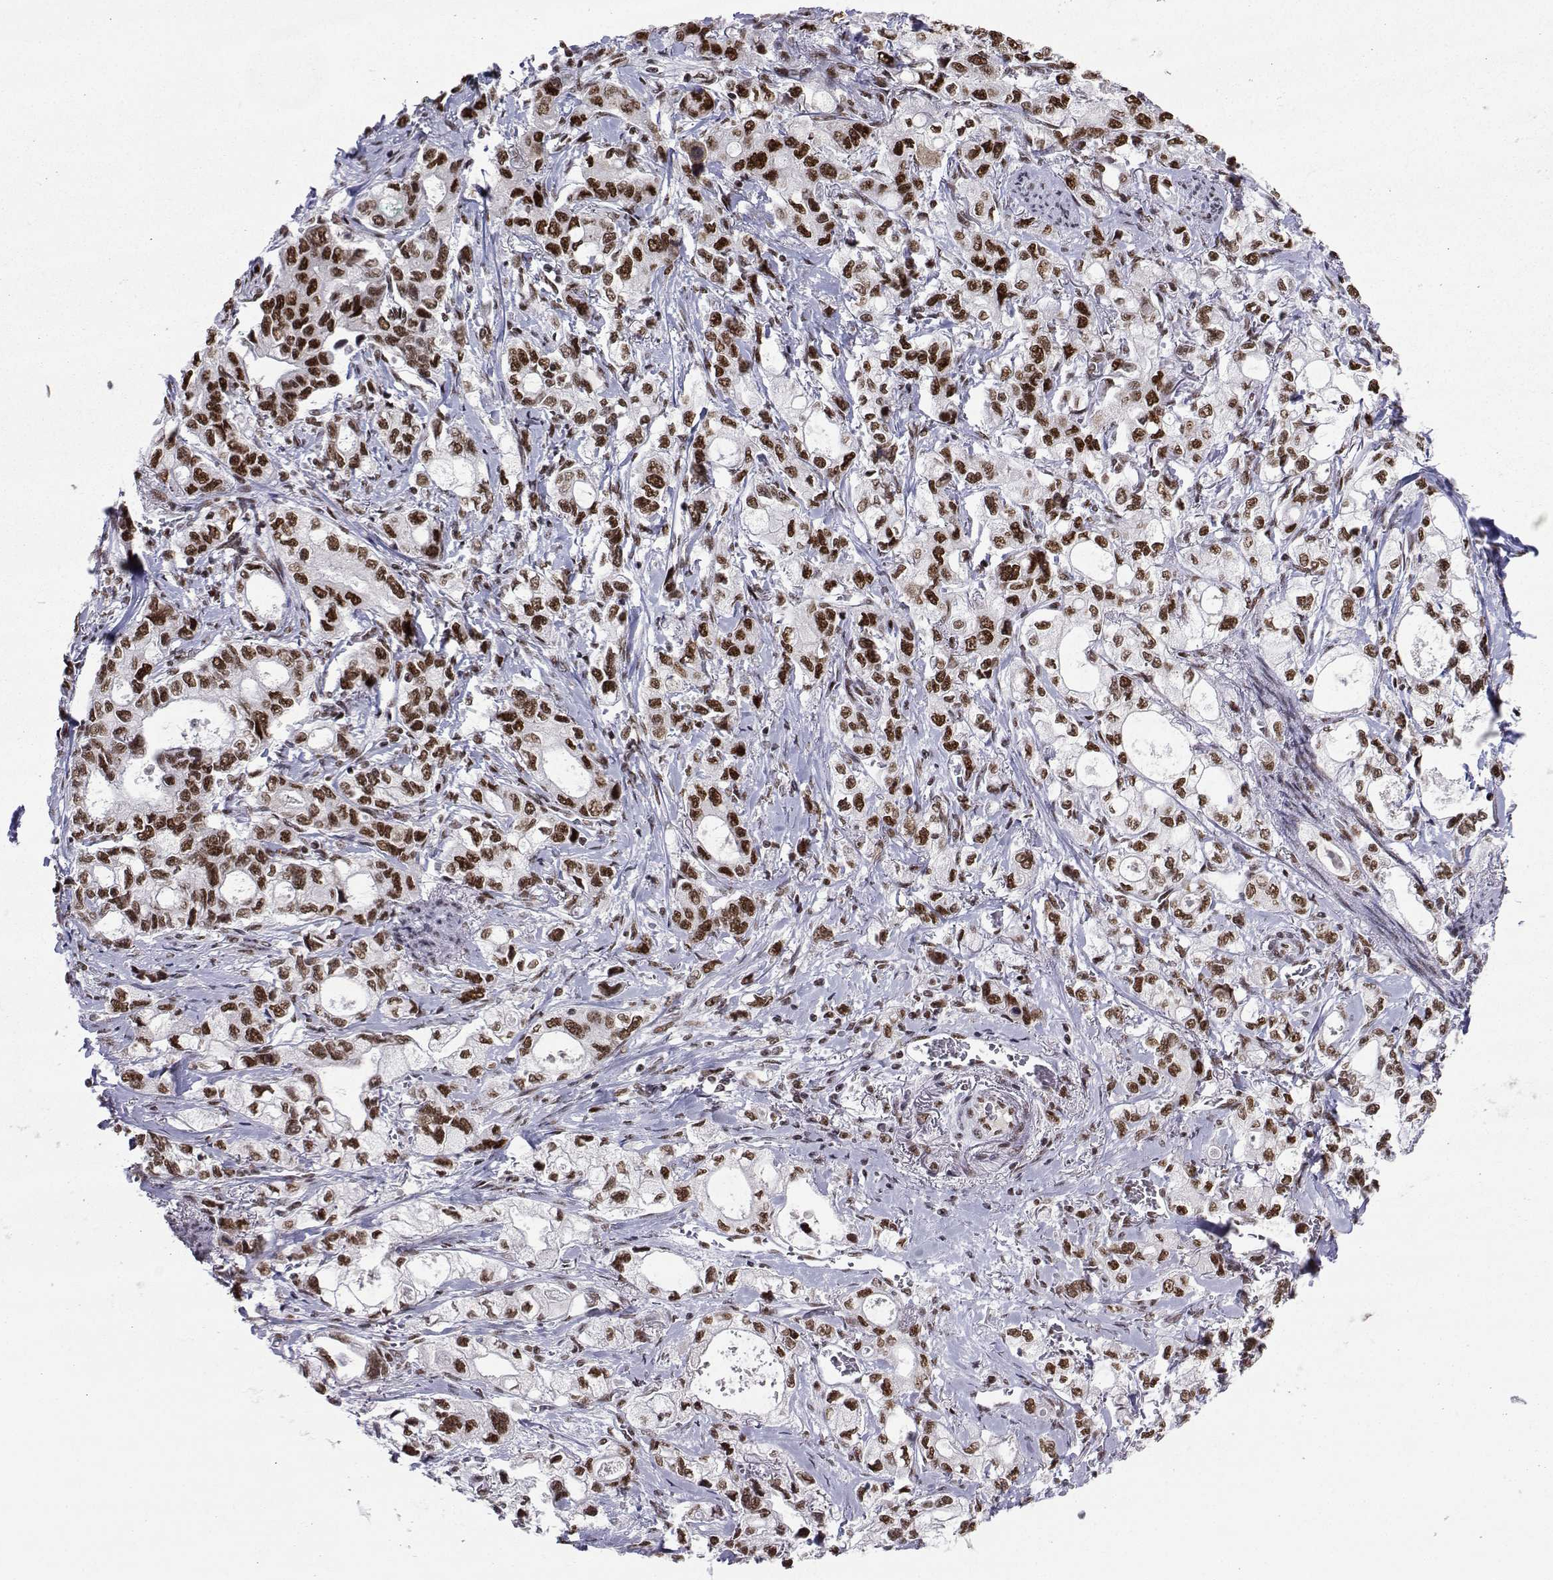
{"staining": {"intensity": "moderate", "quantity": ">75%", "location": "nuclear"}, "tissue": "stomach cancer", "cell_type": "Tumor cells", "image_type": "cancer", "snomed": [{"axis": "morphology", "description": "Adenocarcinoma, NOS"}, {"axis": "topography", "description": "Stomach"}], "caption": "This micrograph displays immunohistochemistry (IHC) staining of human stomach cancer, with medium moderate nuclear staining in approximately >75% of tumor cells.", "gene": "SNRPB2", "patient": {"sex": "male", "age": 63}}